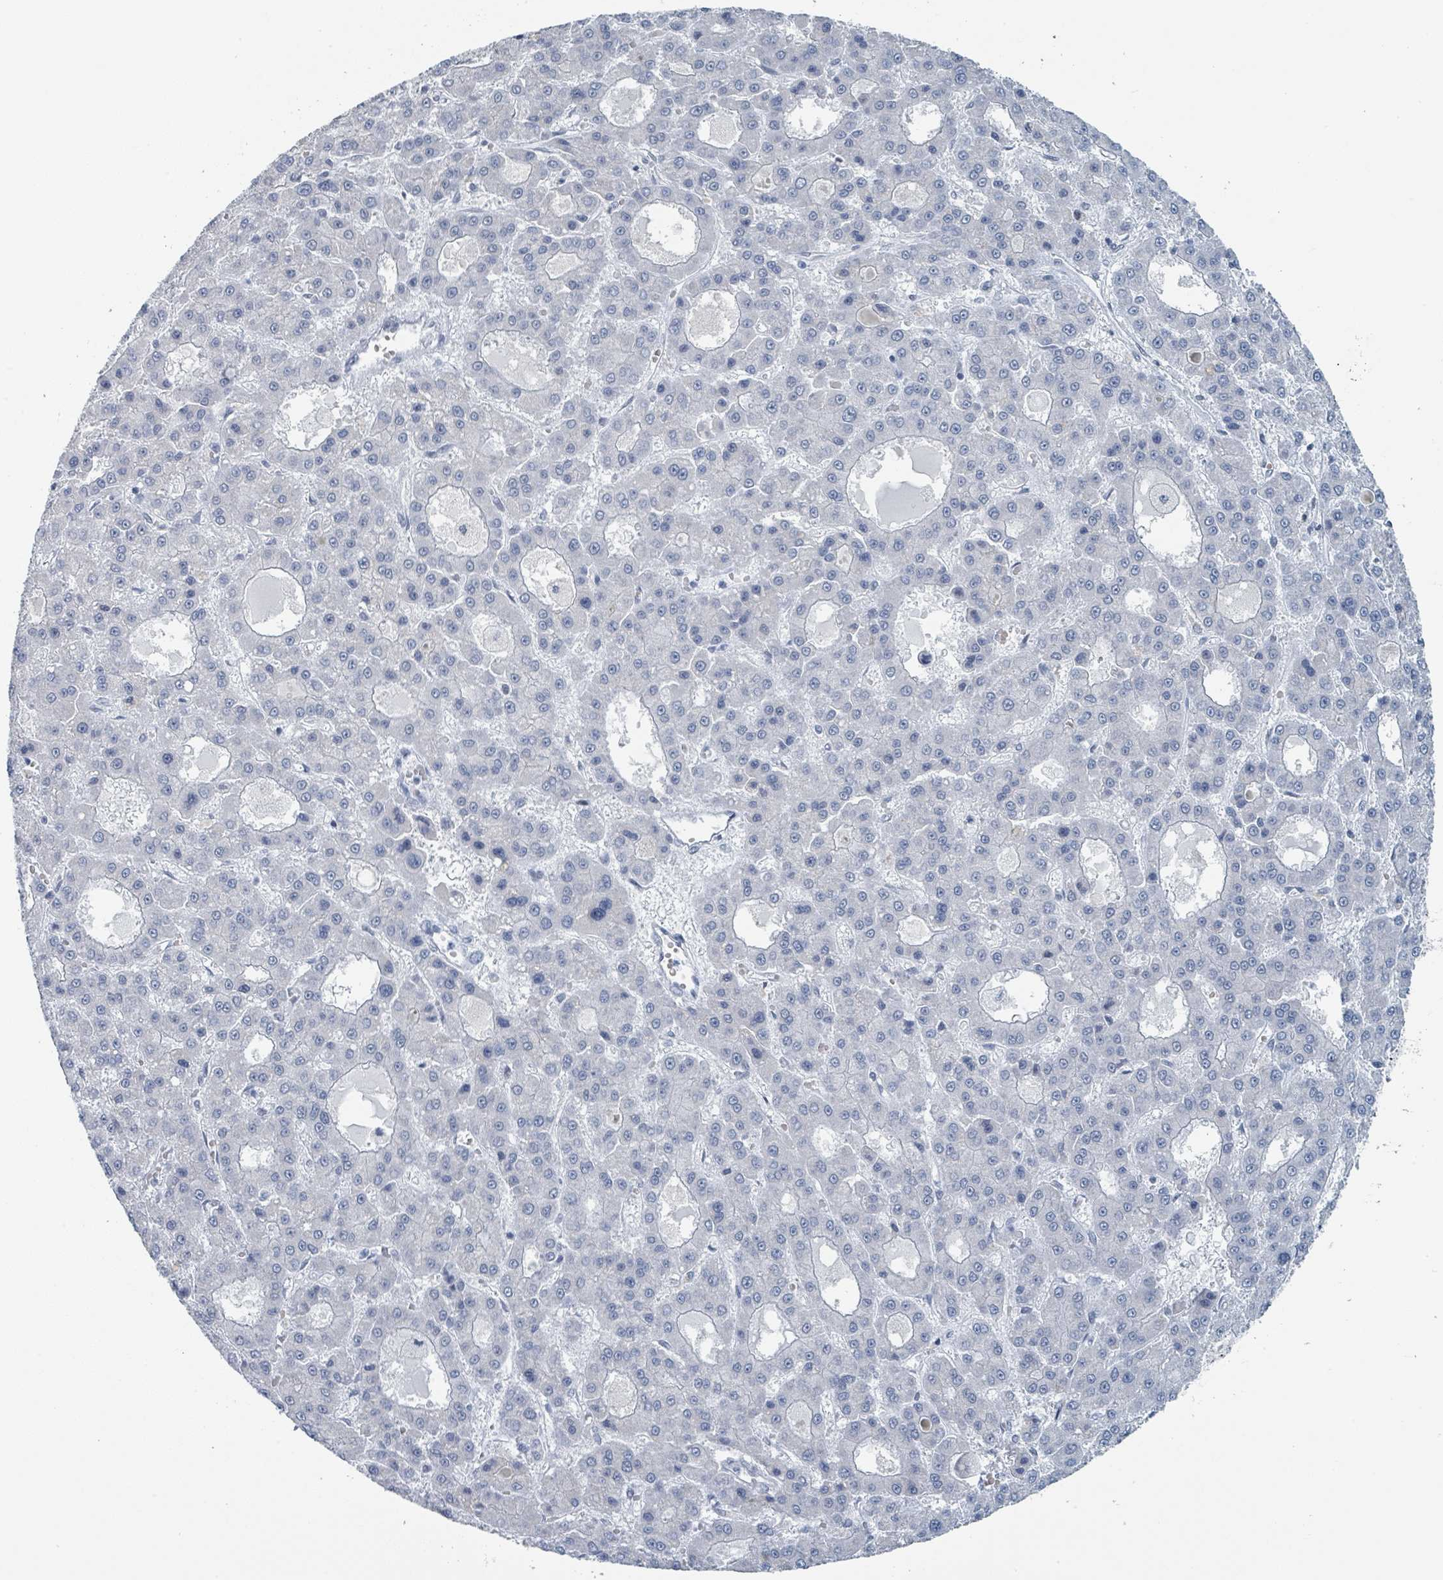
{"staining": {"intensity": "negative", "quantity": "none", "location": "none"}, "tissue": "liver cancer", "cell_type": "Tumor cells", "image_type": "cancer", "snomed": [{"axis": "morphology", "description": "Carcinoma, Hepatocellular, NOS"}, {"axis": "topography", "description": "Liver"}], "caption": "Human liver hepatocellular carcinoma stained for a protein using immunohistochemistry exhibits no expression in tumor cells.", "gene": "EHMT2", "patient": {"sex": "male", "age": 70}}